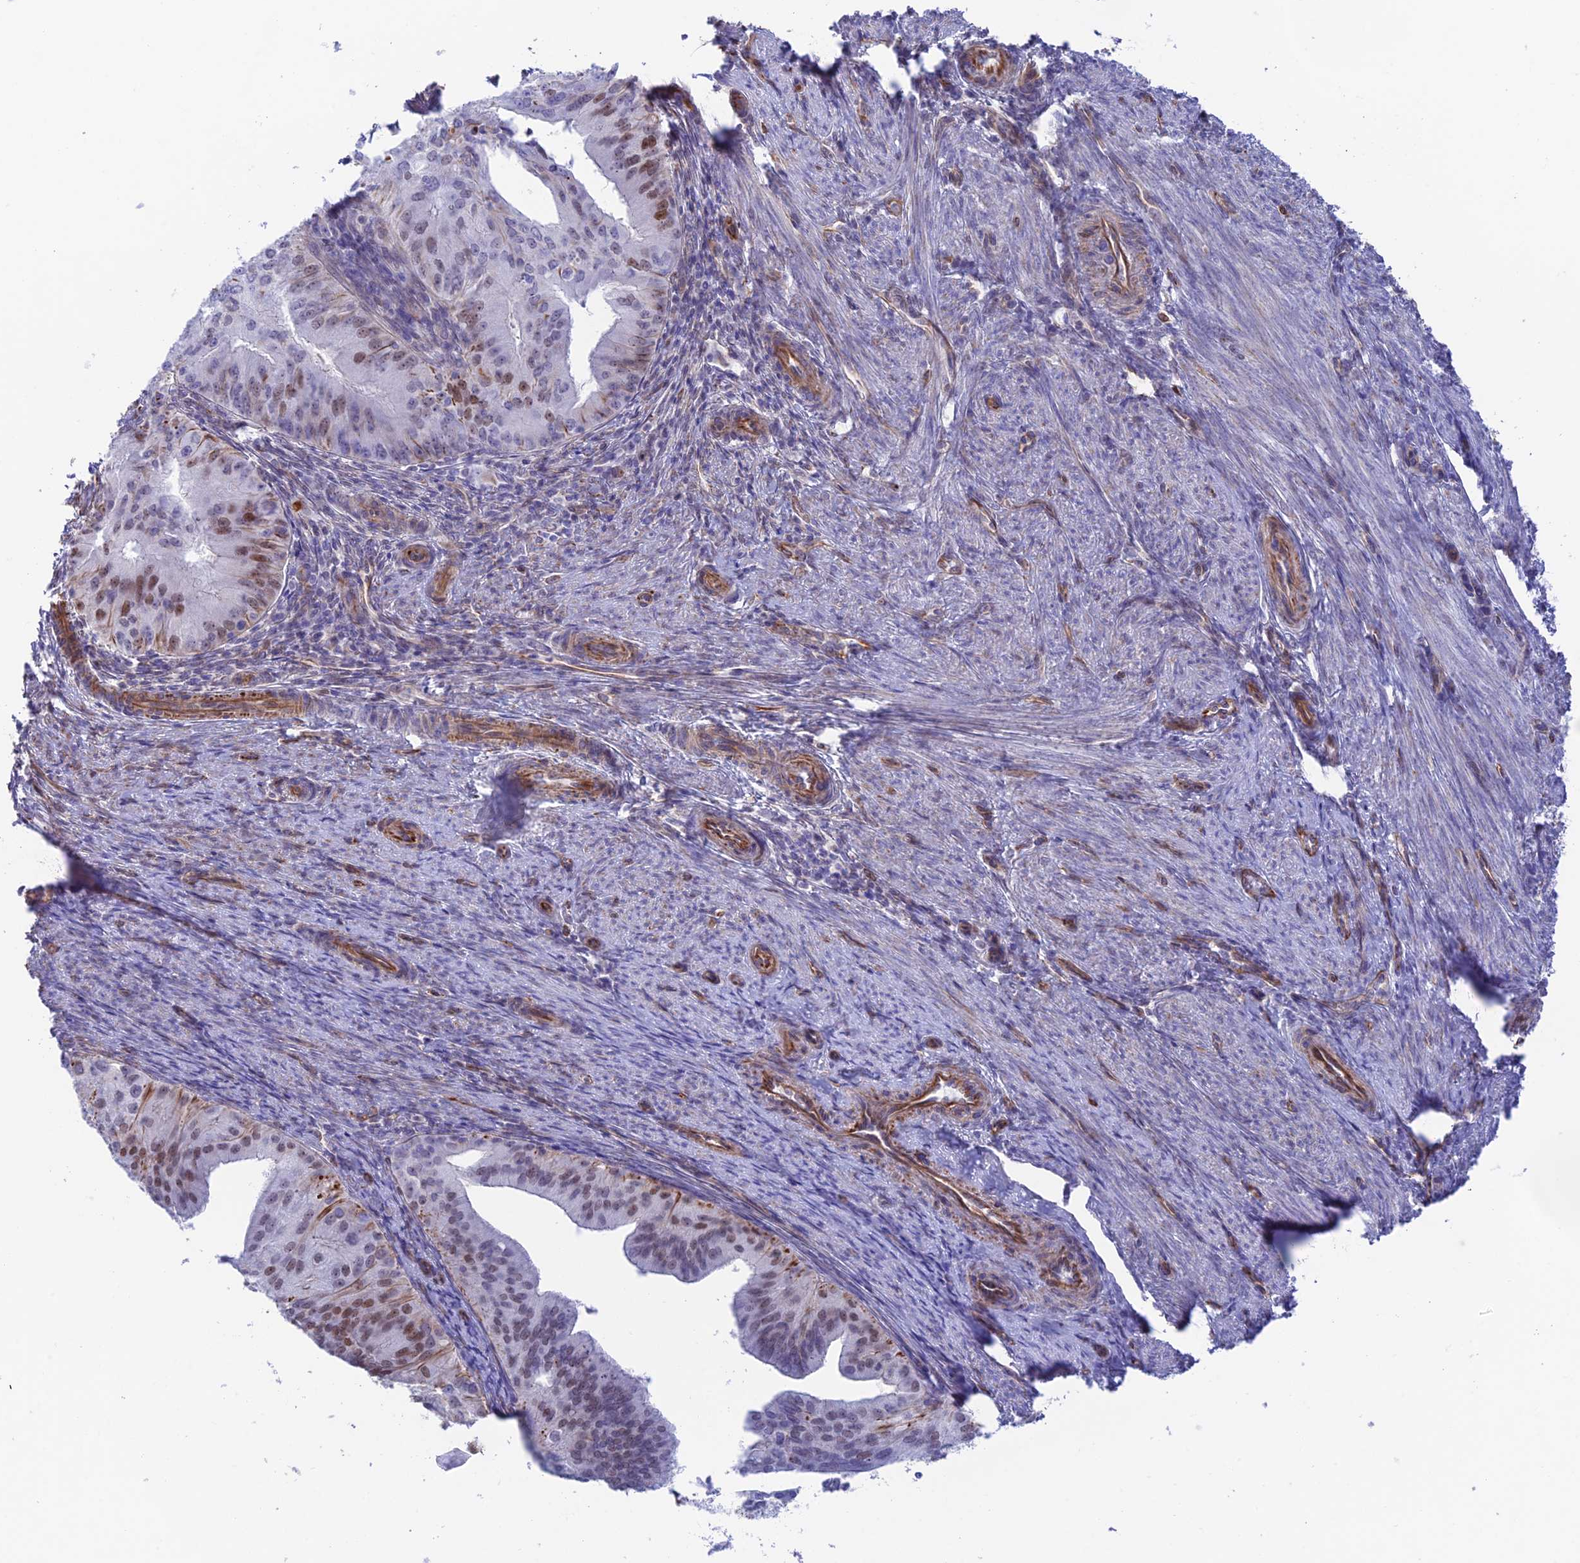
{"staining": {"intensity": "strong", "quantity": "<25%", "location": "nuclear"}, "tissue": "endometrial cancer", "cell_type": "Tumor cells", "image_type": "cancer", "snomed": [{"axis": "morphology", "description": "Adenocarcinoma, NOS"}, {"axis": "topography", "description": "Endometrium"}], "caption": "Endometrial cancer stained for a protein demonstrates strong nuclear positivity in tumor cells. The staining is performed using DAB (3,3'-diaminobenzidine) brown chromogen to label protein expression. The nuclei are counter-stained blue using hematoxylin.", "gene": "ZNF652", "patient": {"sex": "female", "age": 50}}